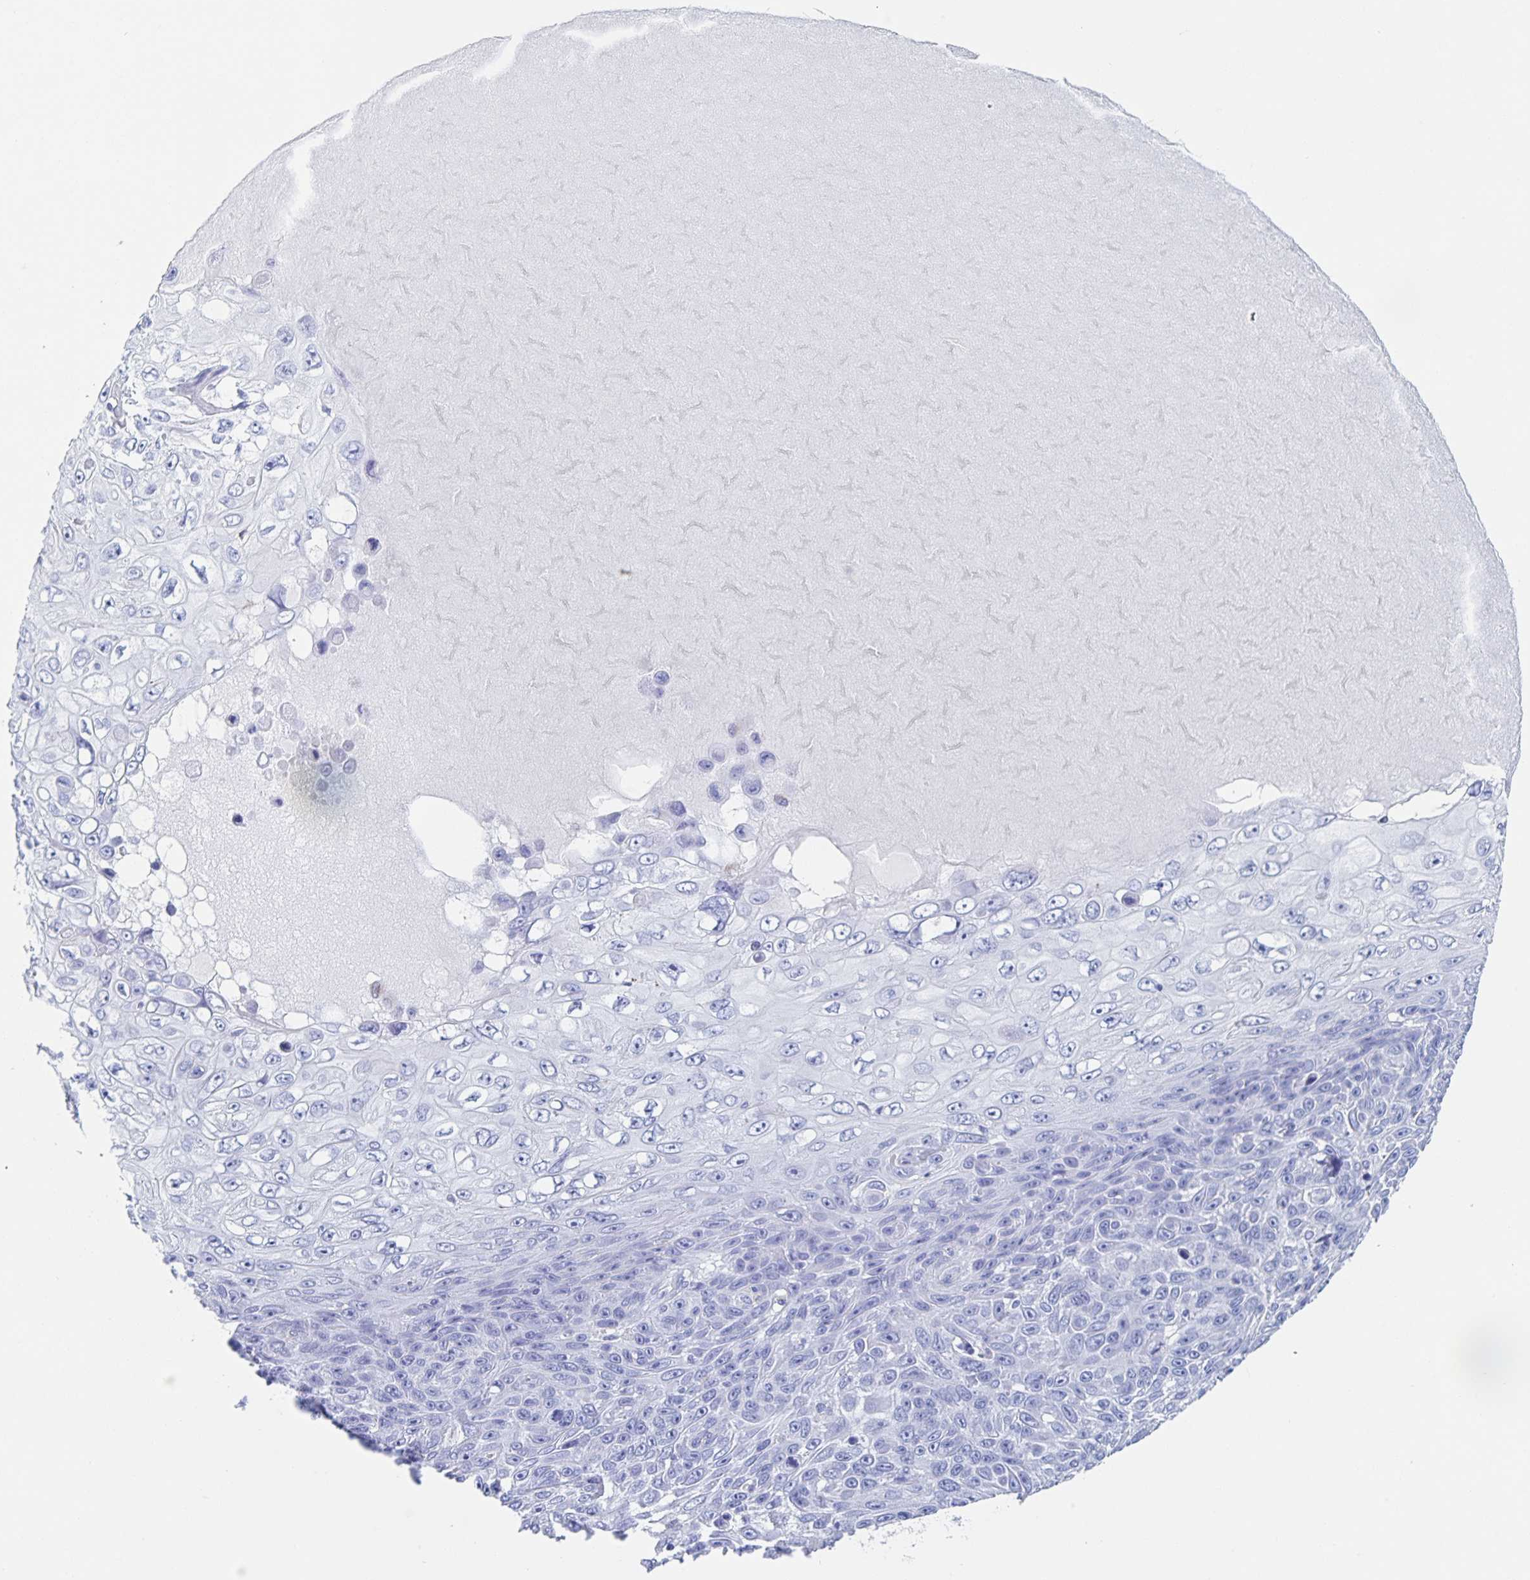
{"staining": {"intensity": "negative", "quantity": "none", "location": "none"}, "tissue": "skin cancer", "cell_type": "Tumor cells", "image_type": "cancer", "snomed": [{"axis": "morphology", "description": "Squamous cell carcinoma, NOS"}, {"axis": "topography", "description": "Skin"}], "caption": "Immunohistochemistry histopathology image of human squamous cell carcinoma (skin) stained for a protein (brown), which demonstrates no expression in tumor cells.", "gene": "DMBT1", "patient": {"sex": "male", "age": 82}}